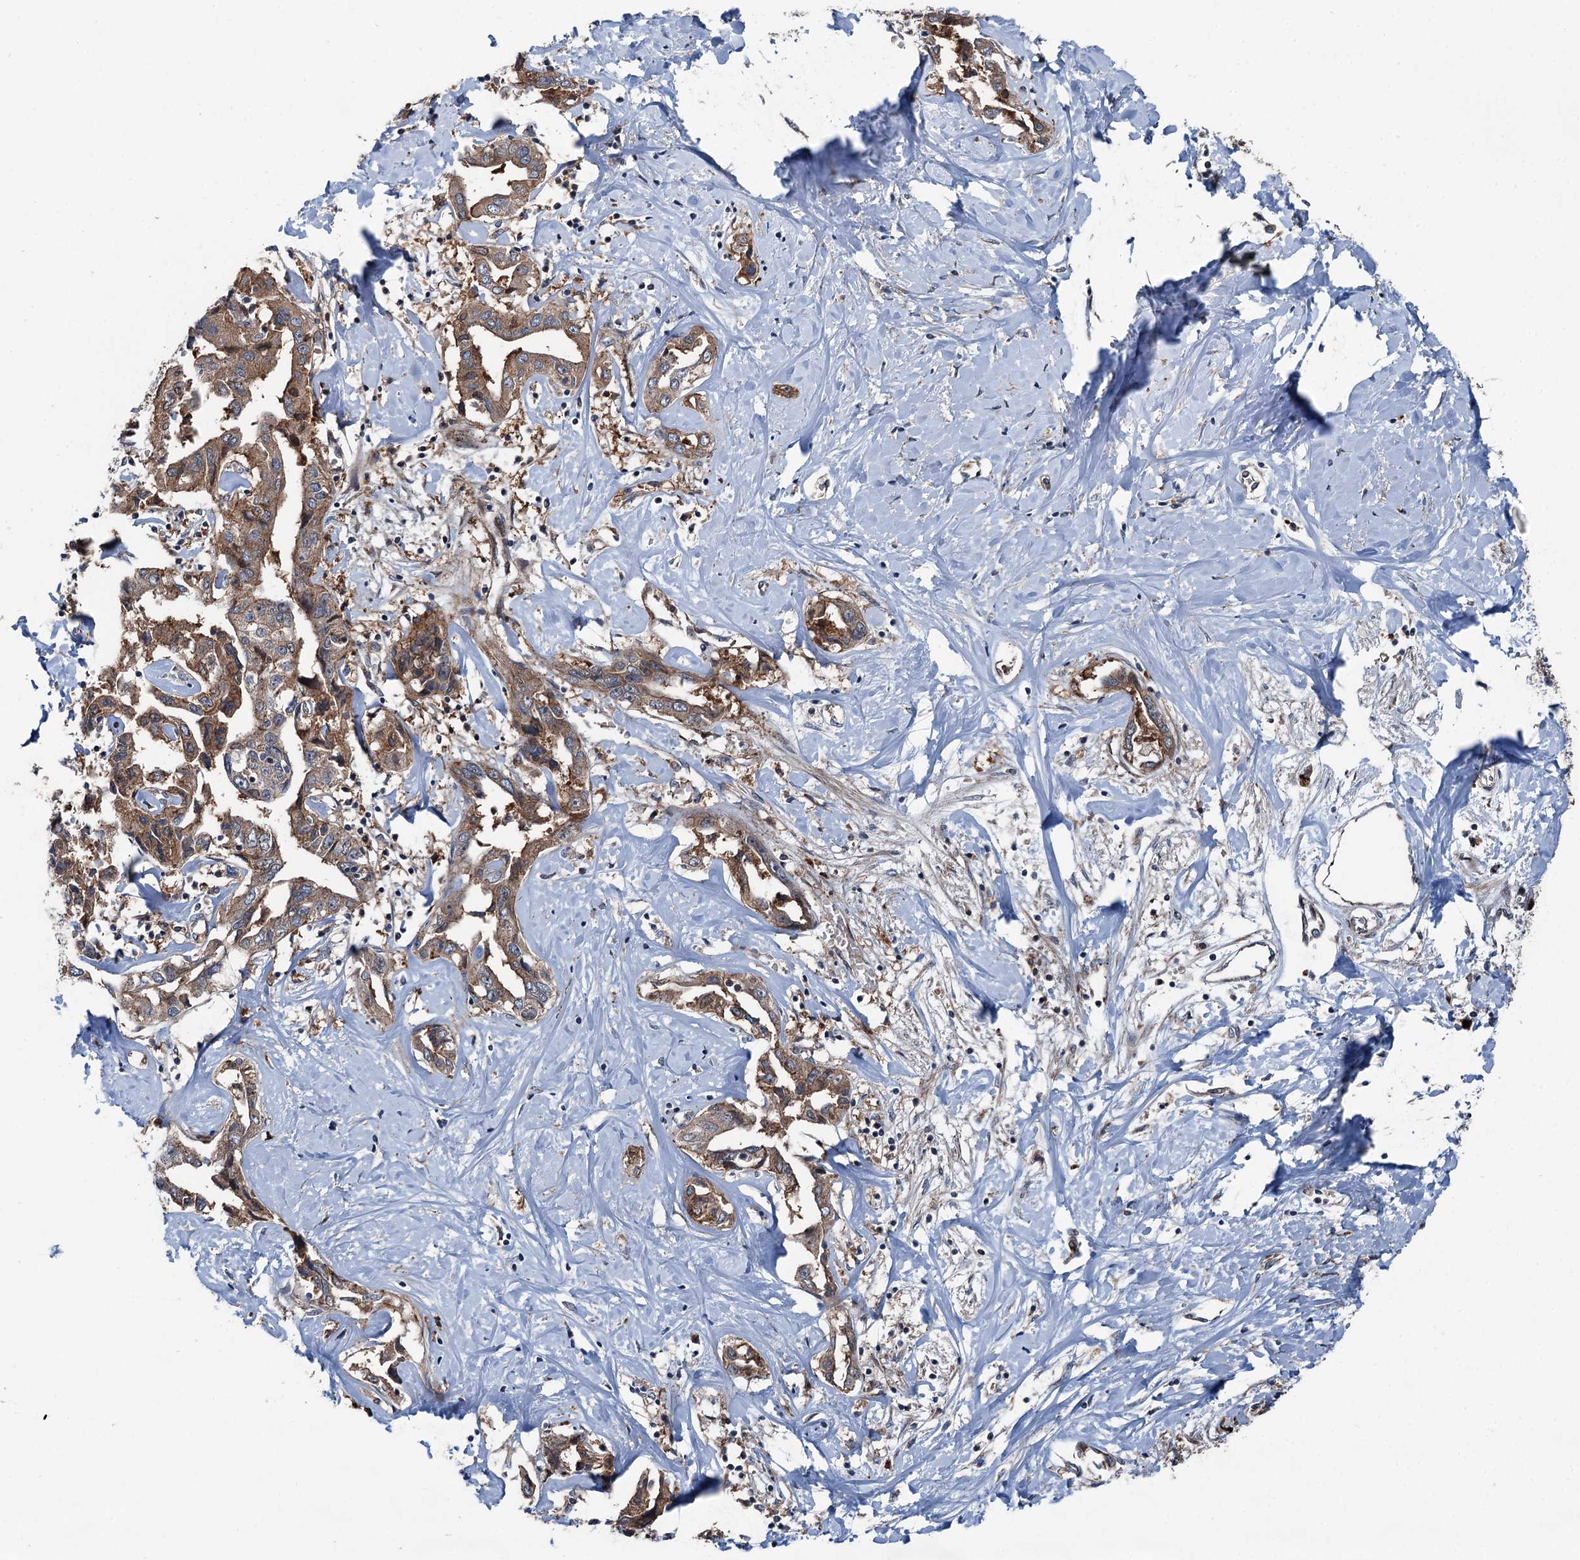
{"staining": {"intensity": "moderate", "quantity": ">75%", "location": "cytoplasmic/membranous"}, "tissue": "liver cancer", "cell_type": "Tumor cells", "image_type": "cancer", "snomed": [{"axis": "morphology", "description": "Cholangiocarcinoma"}, {"axis": "topography", "description": "Liver"}], "caption": "Immunohistochemistry image of neoplastic tissue: human liver cholangiocarcinoma stained using IHC displays medium levels of moderate protein expression localized specifically in the cytoplasmic/membranous of tumor cells, appearing as a cytoplasmic/membranous brown color.", "gene": "POLR1D", "patient": {"sex": "male", "age": 59}}